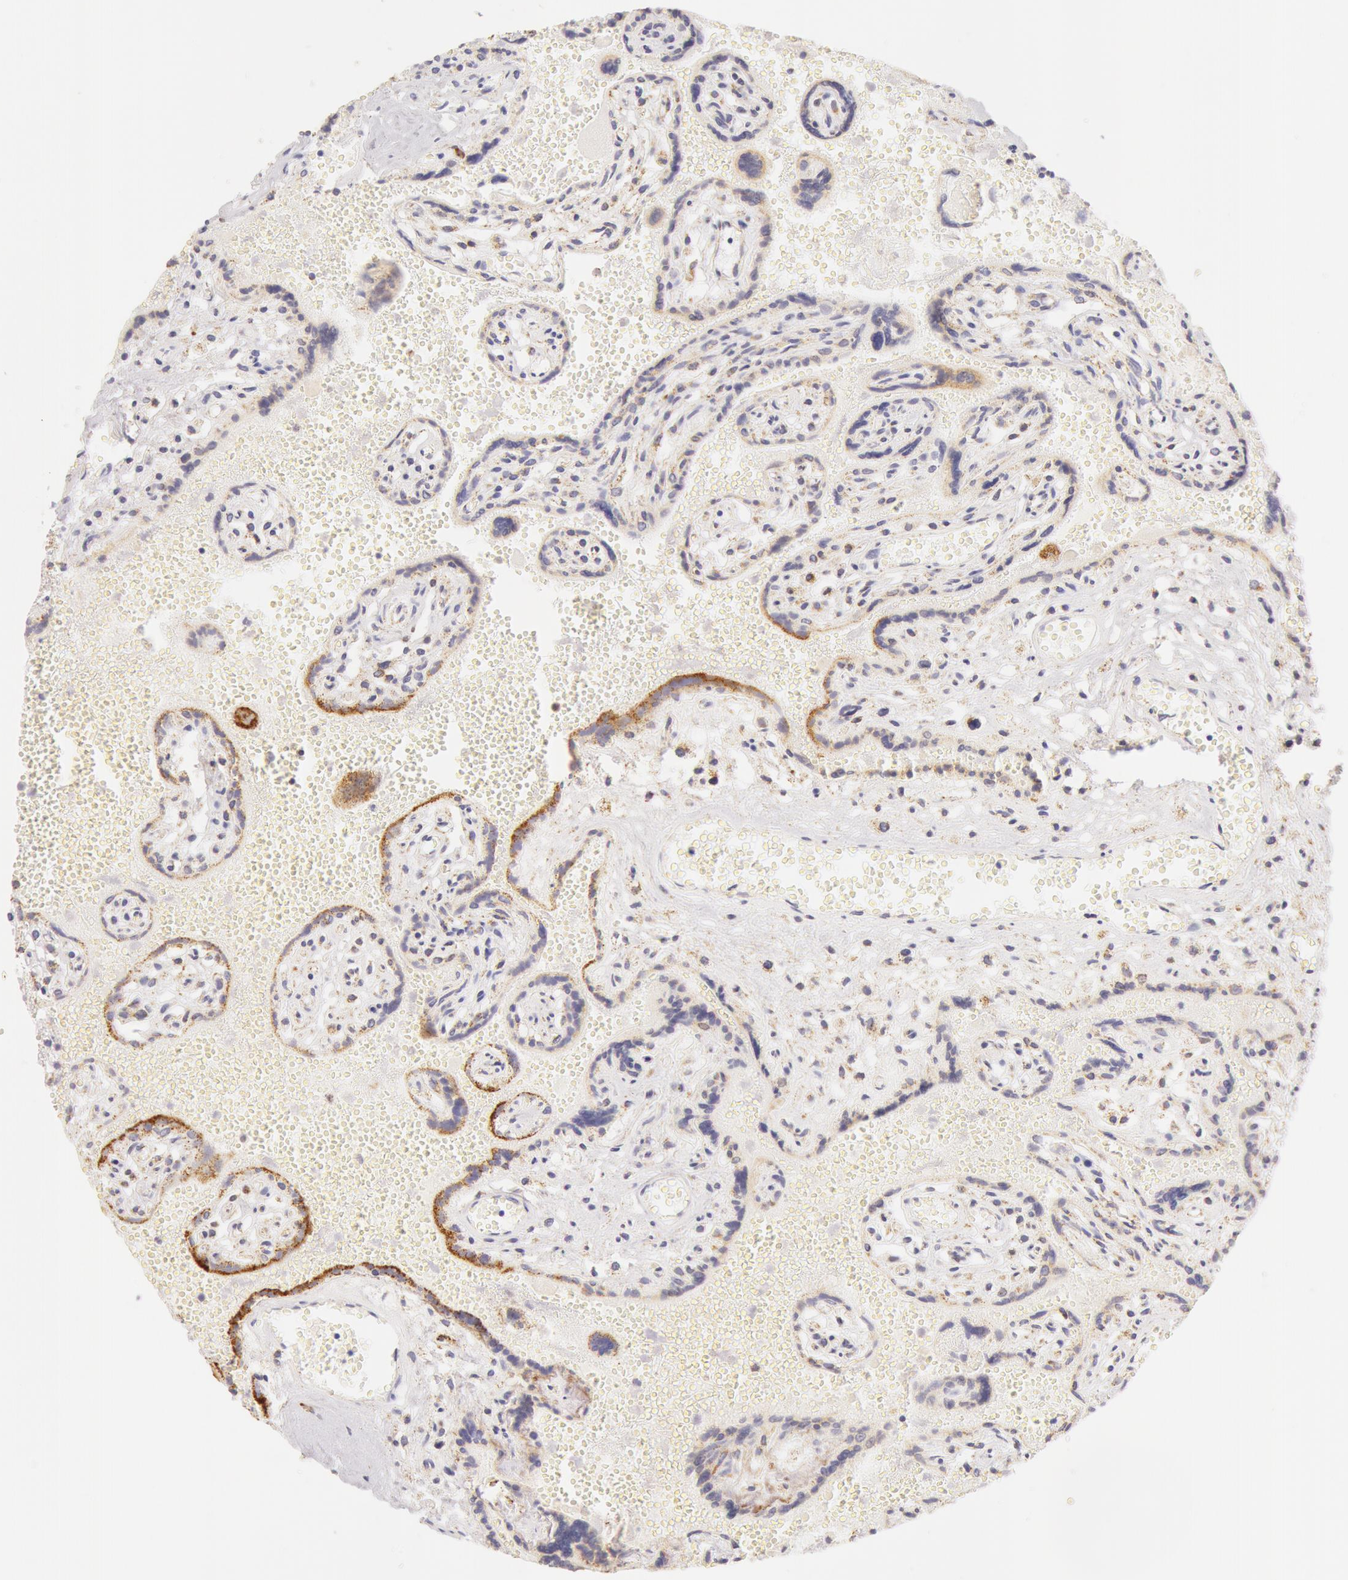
{"staining": {"intensity": "moderate", "quantity": ">75%", "location": "cytoplasmic/membranous"}, "tissue": "placenta", "cell_type": "Decidual cells", "image_type": "normal", "snomed": [{"axis": "morphology", "description": "Normal tissue, NOS"}, {"axis": "topography", "description": "Placenta"}], "caption": "This histopathology image exhibits immunohistochemistry staining of normal placenta, with medium moderate cytoplasmic/membranous positivity in approximately >75% of decidual cells.", "gene": "ATP5F1B", "patient": {"sex": "female", "age": 40}}